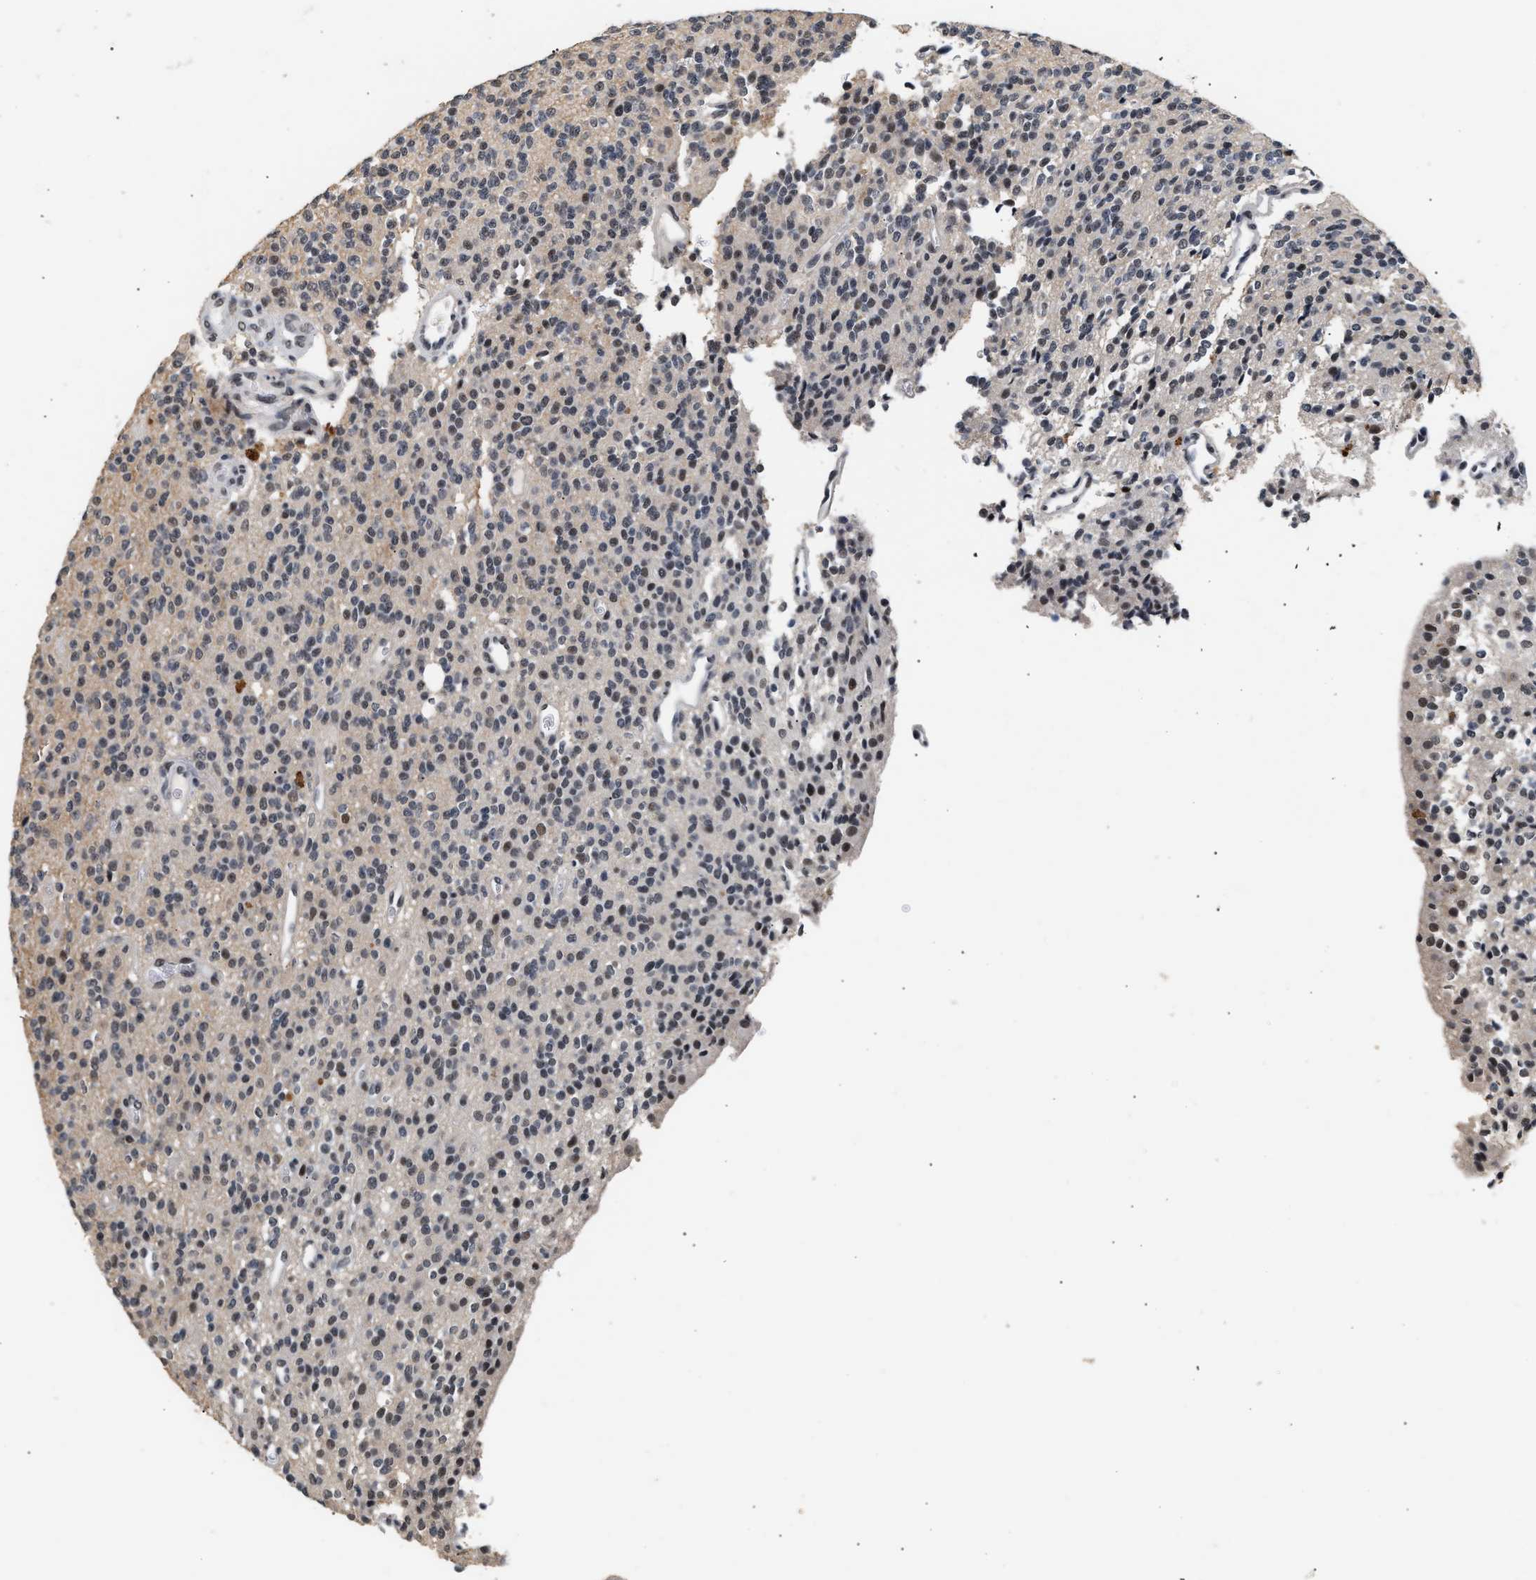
{"staining": {"intensity": "moderate", "quantity": "<25%", "location": "nuclear"}, "tissue": "glioma", "cell_type": "Tumor cells", "image_type": "cancer", "snomed": [{"axis": "morphology", "description": "Glioma, malignant, High grade"}, {"axis": "topography", "description": "Brain"}], "caption": "Moderate nuclear expression for a protein is appreciated in about <25% of tumor cells of malignant glioma (high-grade) using immunohistochemistry (IHC).", "gene": "THOC1", "patient": {"sex": "male", "age": 34}}